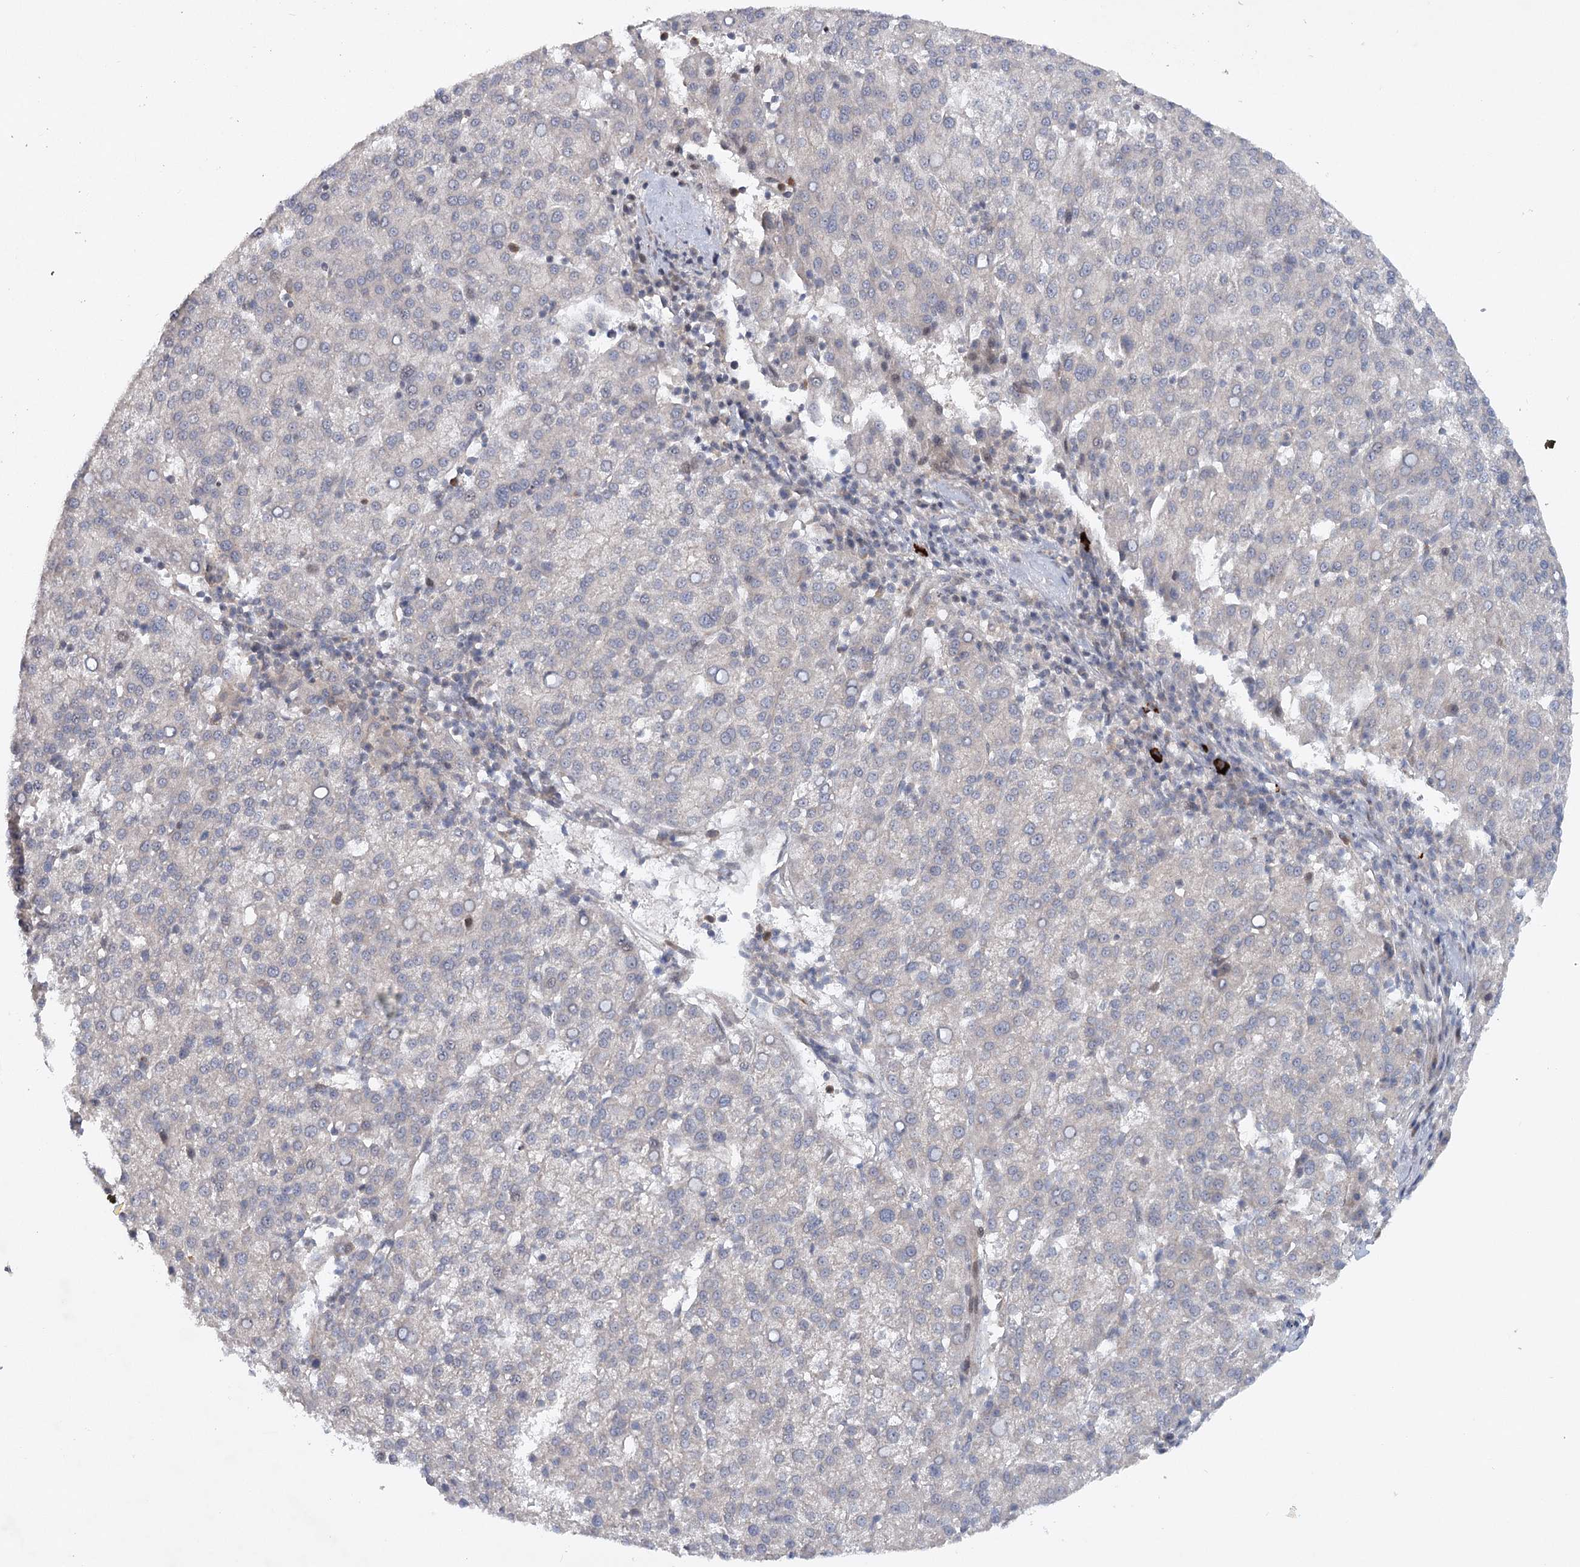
{"staining": {"intensity": "negative", "quantity": "none", "location": "none"}, "tissue": "liver cancer", "cell_type": "Tumor cells", "image_type": "cancer", "snomed": [{"axis": "morphology", "description": "Carcinoma, Hepatocellular, NOS"}, {"axis": "topography", "description": "Liver"}], "caption": "Human liver hepatocellular carcinoma stained for a protein using immunohistochemistry displays no expression in tumor cells.", "gene": "MAP3K13", "patient": {"sex": "female", "age": 58}}